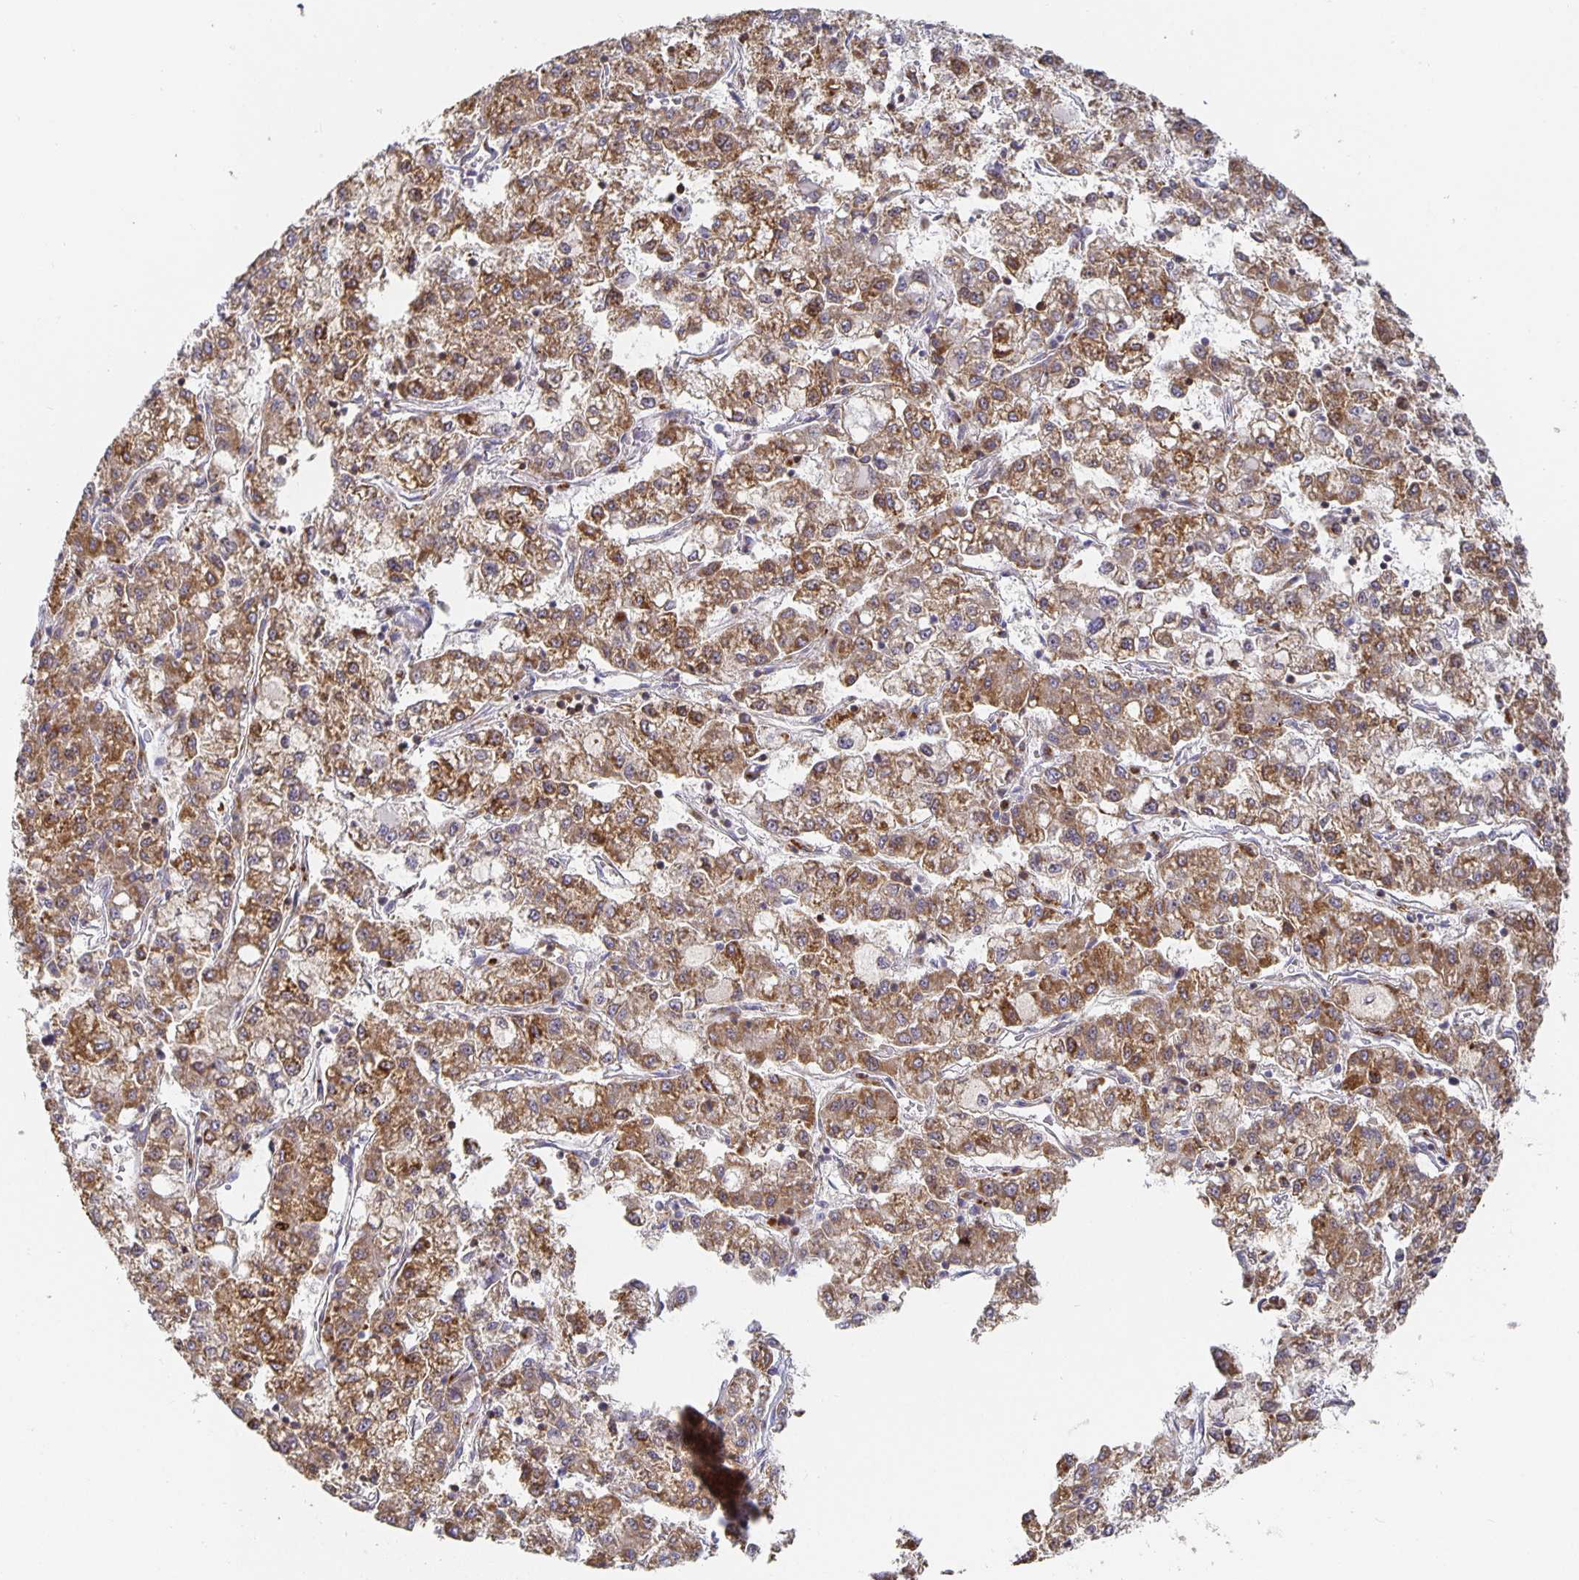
{"staining": {"intensity": "moderate", "quantity": ">75%", "location": "cytoplasmic/membranous"}, "tissue": "liver cancer", "cell_type": "Tumor cells", "image_type": "cancer", "snomed": [{"axis": "morphology", "description": "Carcinoma, Hepatocellular, NOS"}, {"axis": "topography", "description": "Liver"}], "caption": "Immunohistochemical staining of human hepatocellular carcinoma (liver) shows medium levels of moderate cytoplasmic/membranous protein positivity in about >75% of tumor cells.", "gene": "NOMO1", "patient": {"sex": "male", "age": 40}}